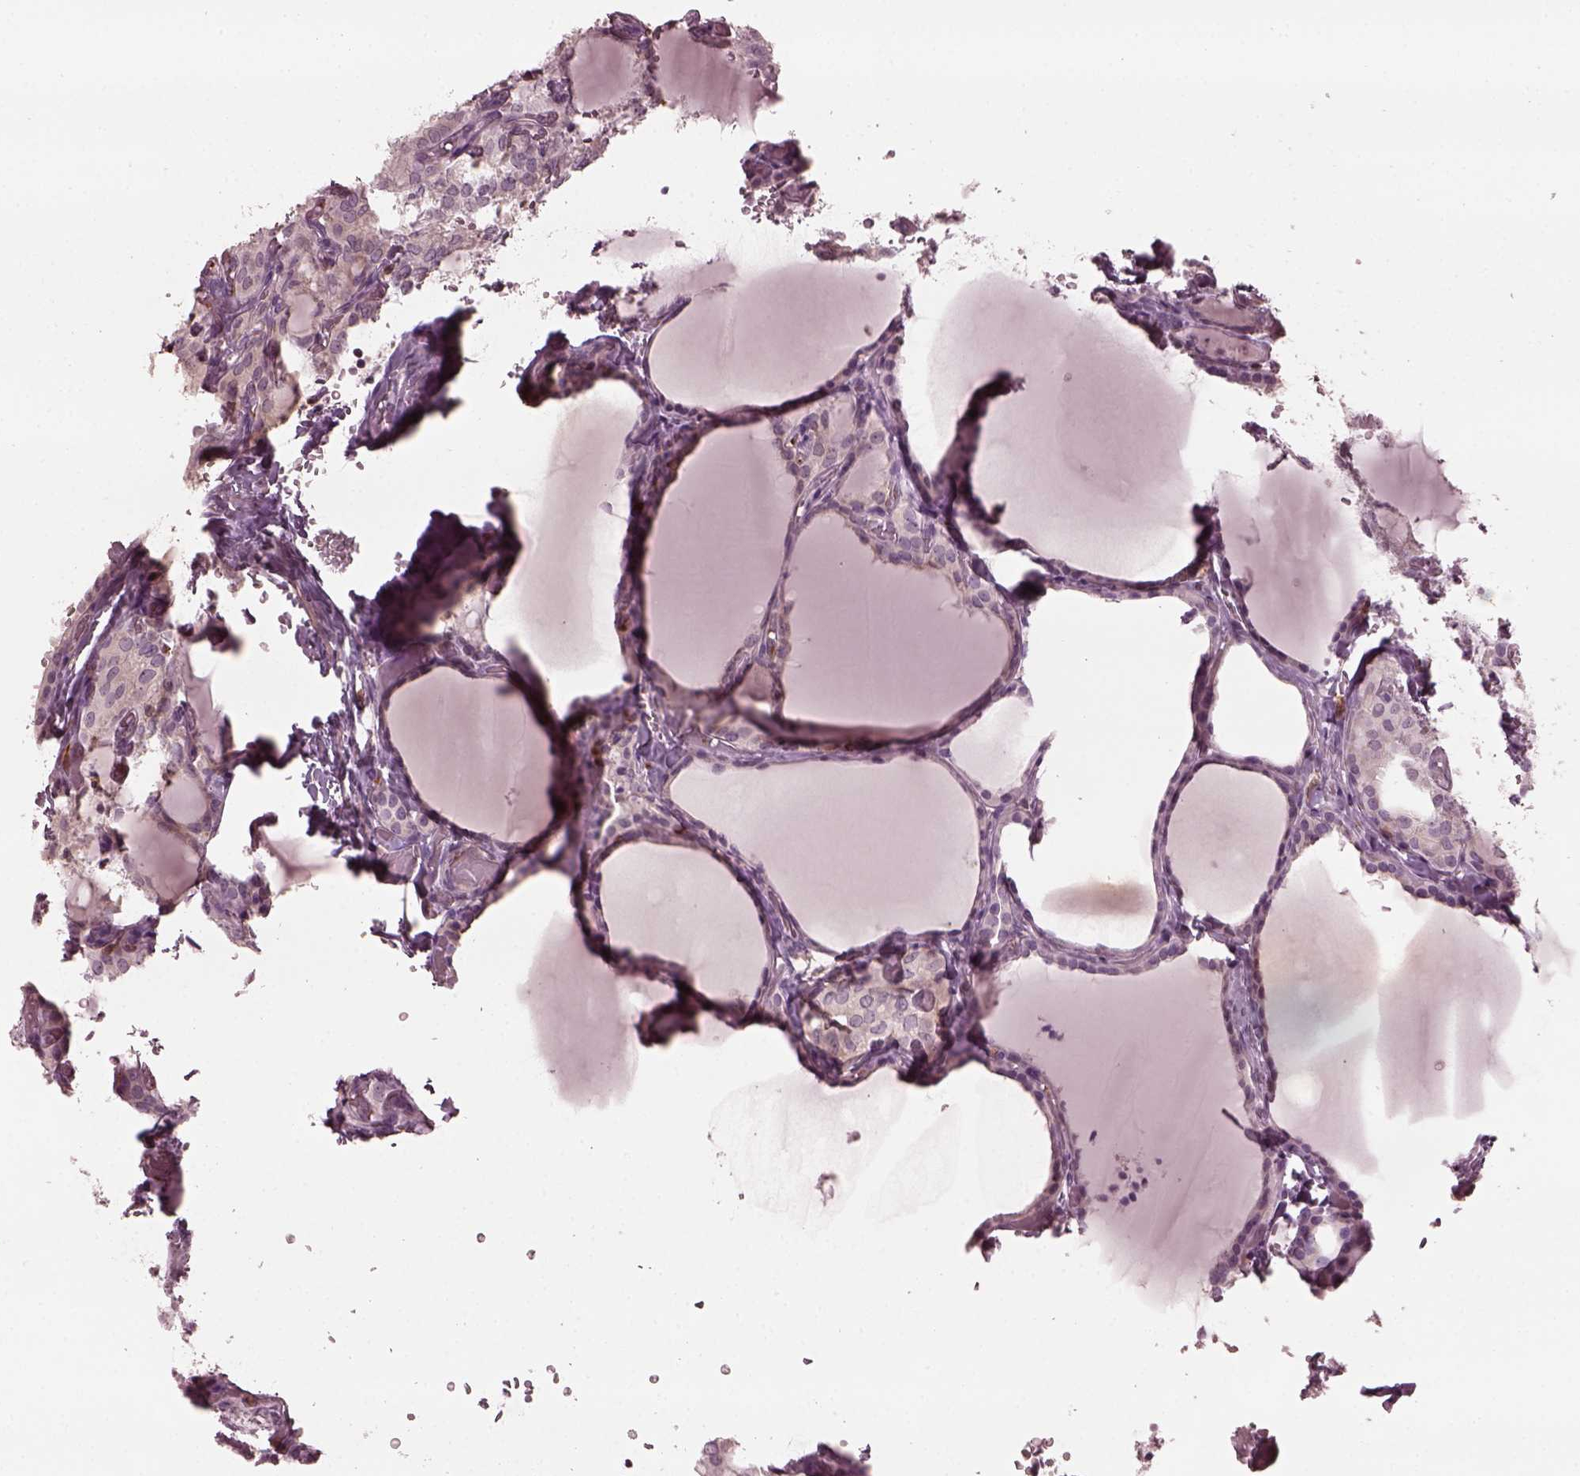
{"staining": {"intensity": "negative", "quantity": "none", "location": "none"}, "tissue": "thyroid cancer", "cell_type": "Tumor cells", "image_type": "cancer", "snomed": [{"axis": "morphology", "description": "Papillary adenocarcinoma, NOS"}, {"axis": "topography", "description": "Thyroid gland"}], "caption": "Immunohistochemical staining of thyroid cancer (papillary adenocarcinoma) shows no significant expression in tumor cells. (Brightfield microscopy of DAB immunohistochemistry at high magnification).", "gene": "PSTPIP2", "patient": {"sex": "male", "age": 20}}